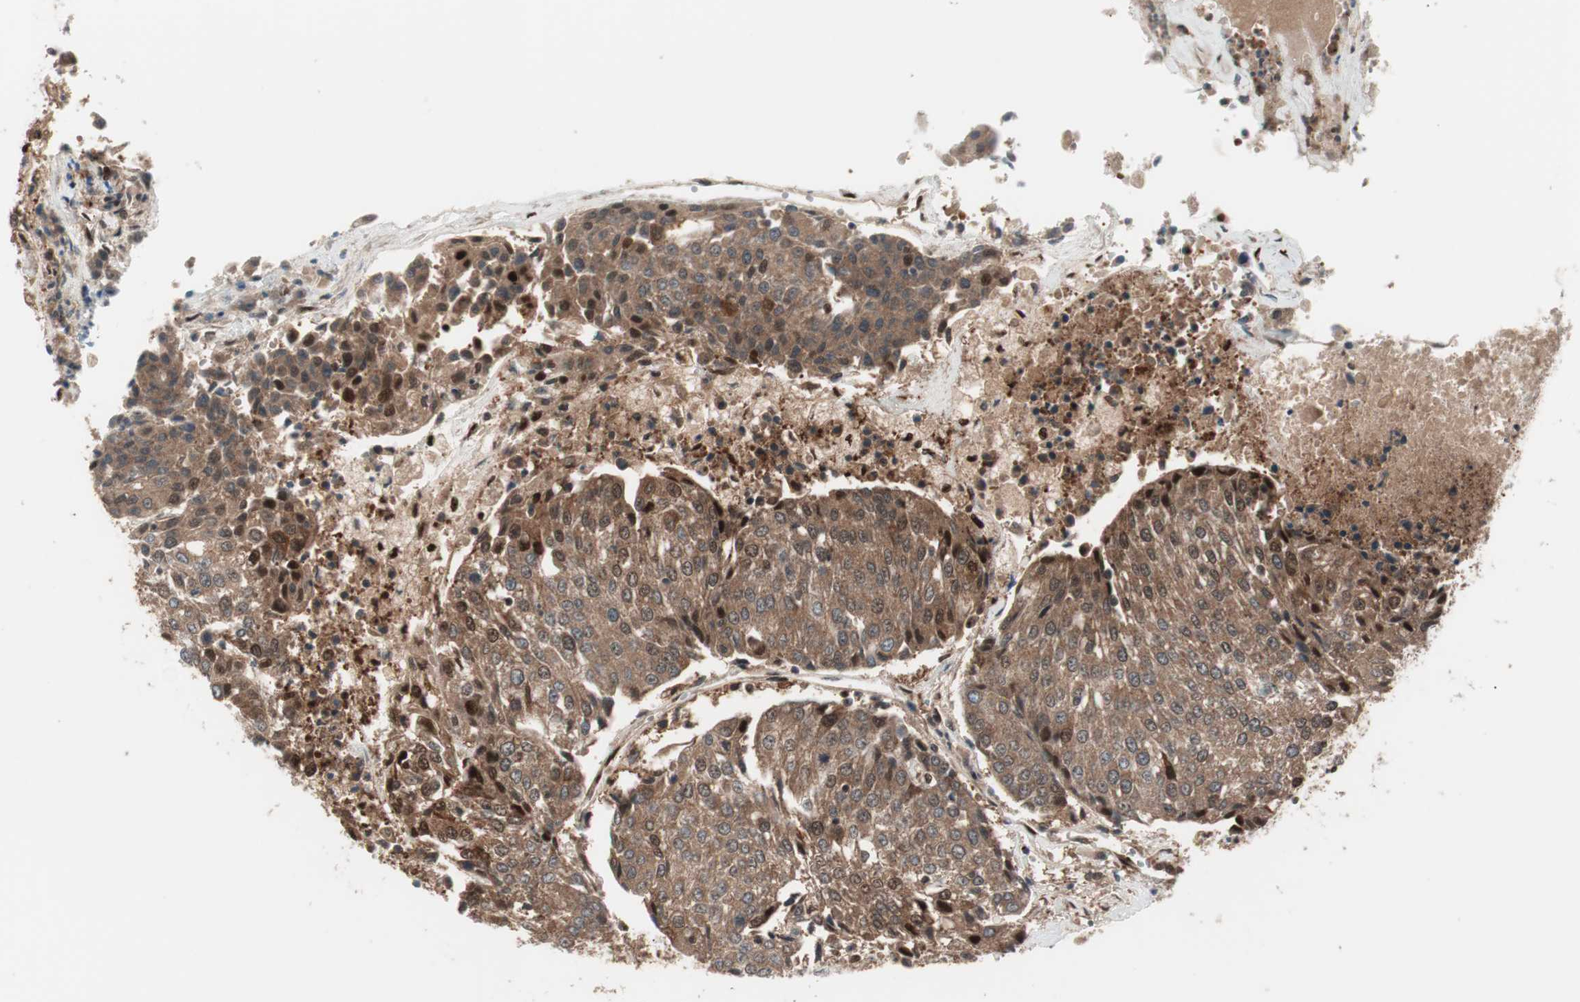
{"staining": {"intensity": "moderate", "quantity": ">75%", "location": "cytoplasmic/membranous"}, "tissue": "urothelial cancer", "cell_type": "Tumor cells", "image_type": "cancer", "snomed": [{"axis": "morphology", "description": "Urothelial carcinoma, High grade"}, {"axis": "topography", "description": "Urinary bladder"}], "caption": "A micrograph of human urothelial cancer stained for a protein reveals moderate cytoplasmic/membranous brown staining in tumor cells.", "gene": "PRKG2", "patient": {"sex": "female", "age": 85}}